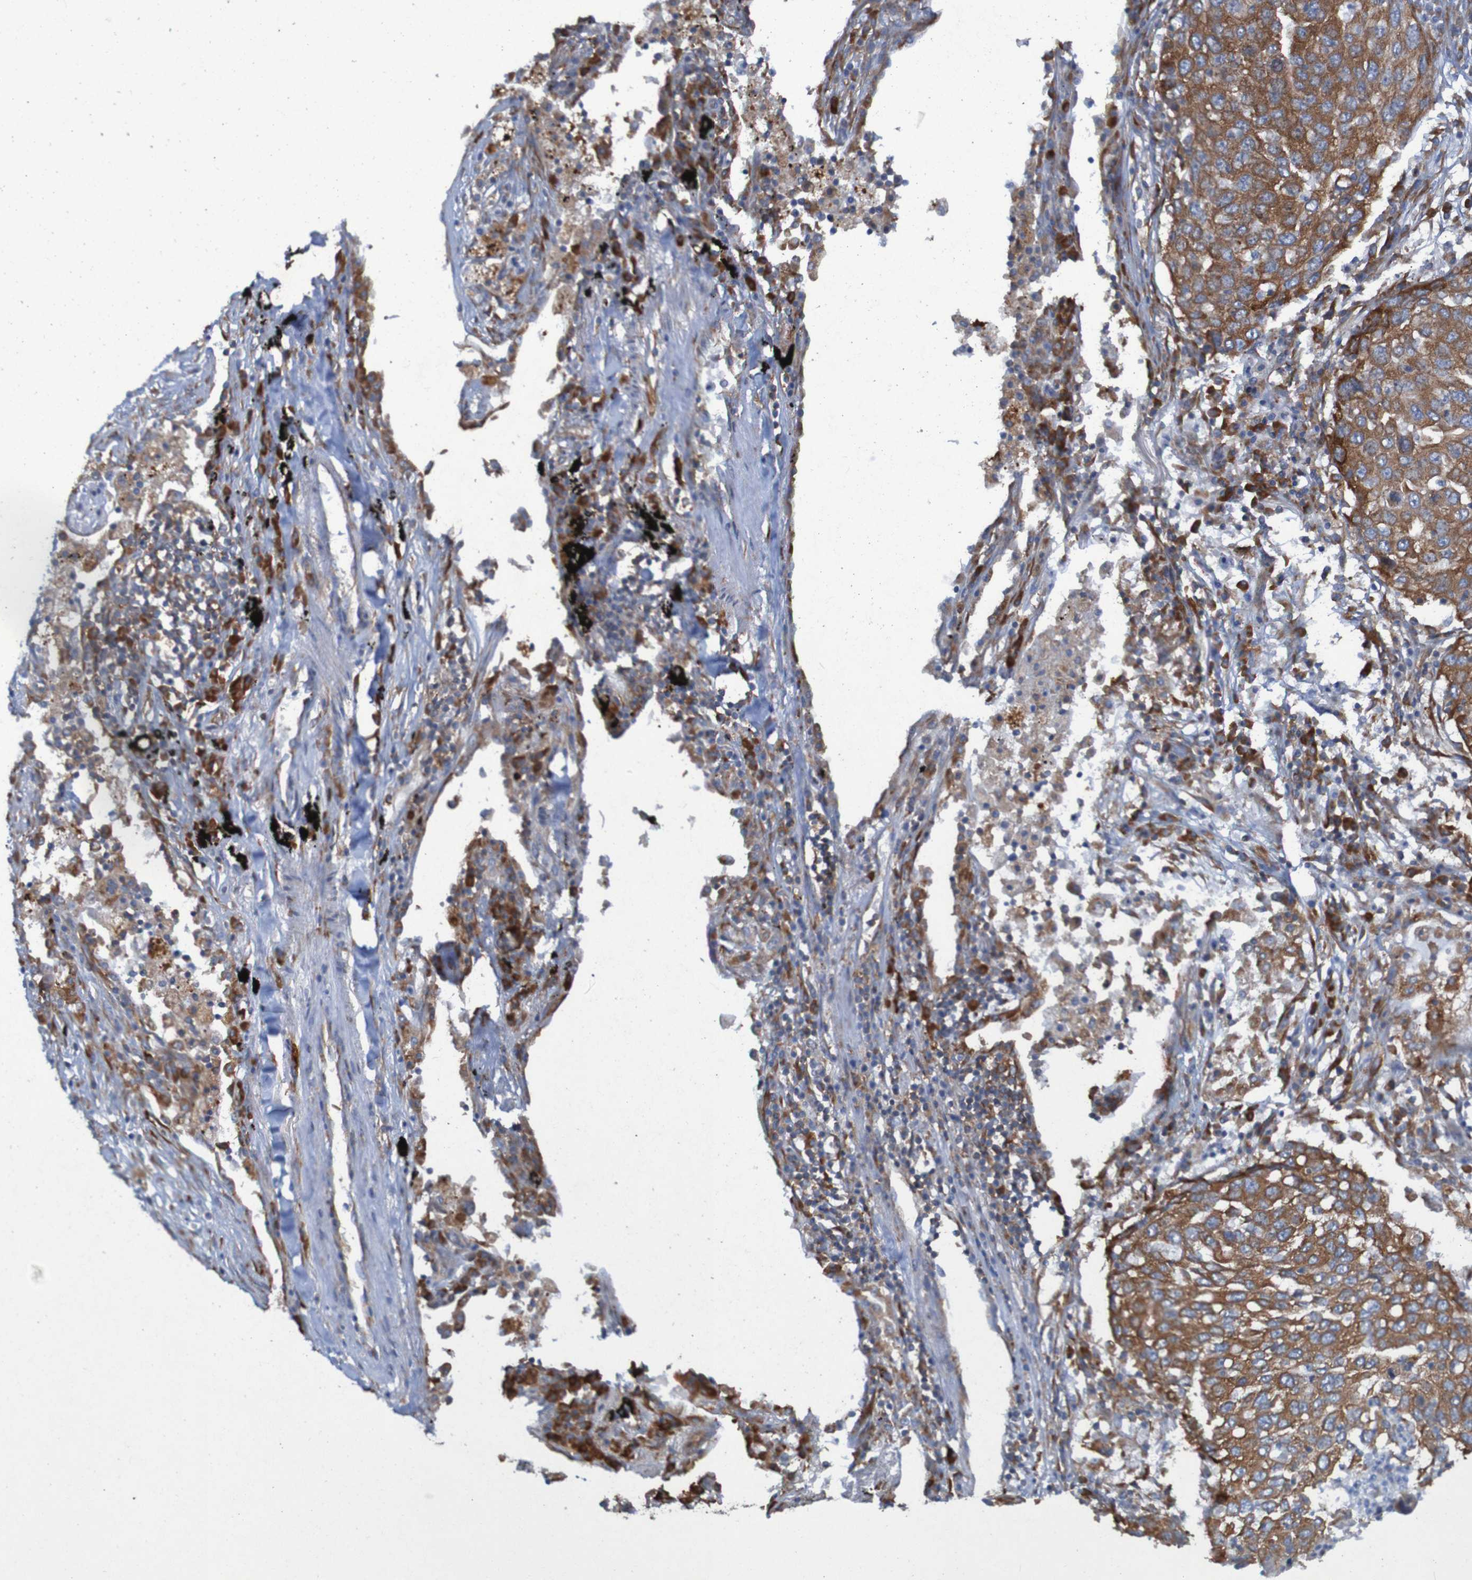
{"staining": {"intensity": "strong", "quantity": ">75%", "location": "cytoplasmic/membranous"}, "tissue": "lung cancer", "cell_type": "Tumor cells", "image_type": "cancer", "snomed": [{"axis": "morphology", "description": "Squamous cell carcinoma, NOS"}, {"axis": "topography", "description": "Lung"}], "caption": "Protein staining shows strong cytoplasmic/membranous staining in approximately >75% of tumor cells in squamous cell carcinoma (lung).", "gene": "RPL10", "patient": {"sex": "female", "age": 63}}